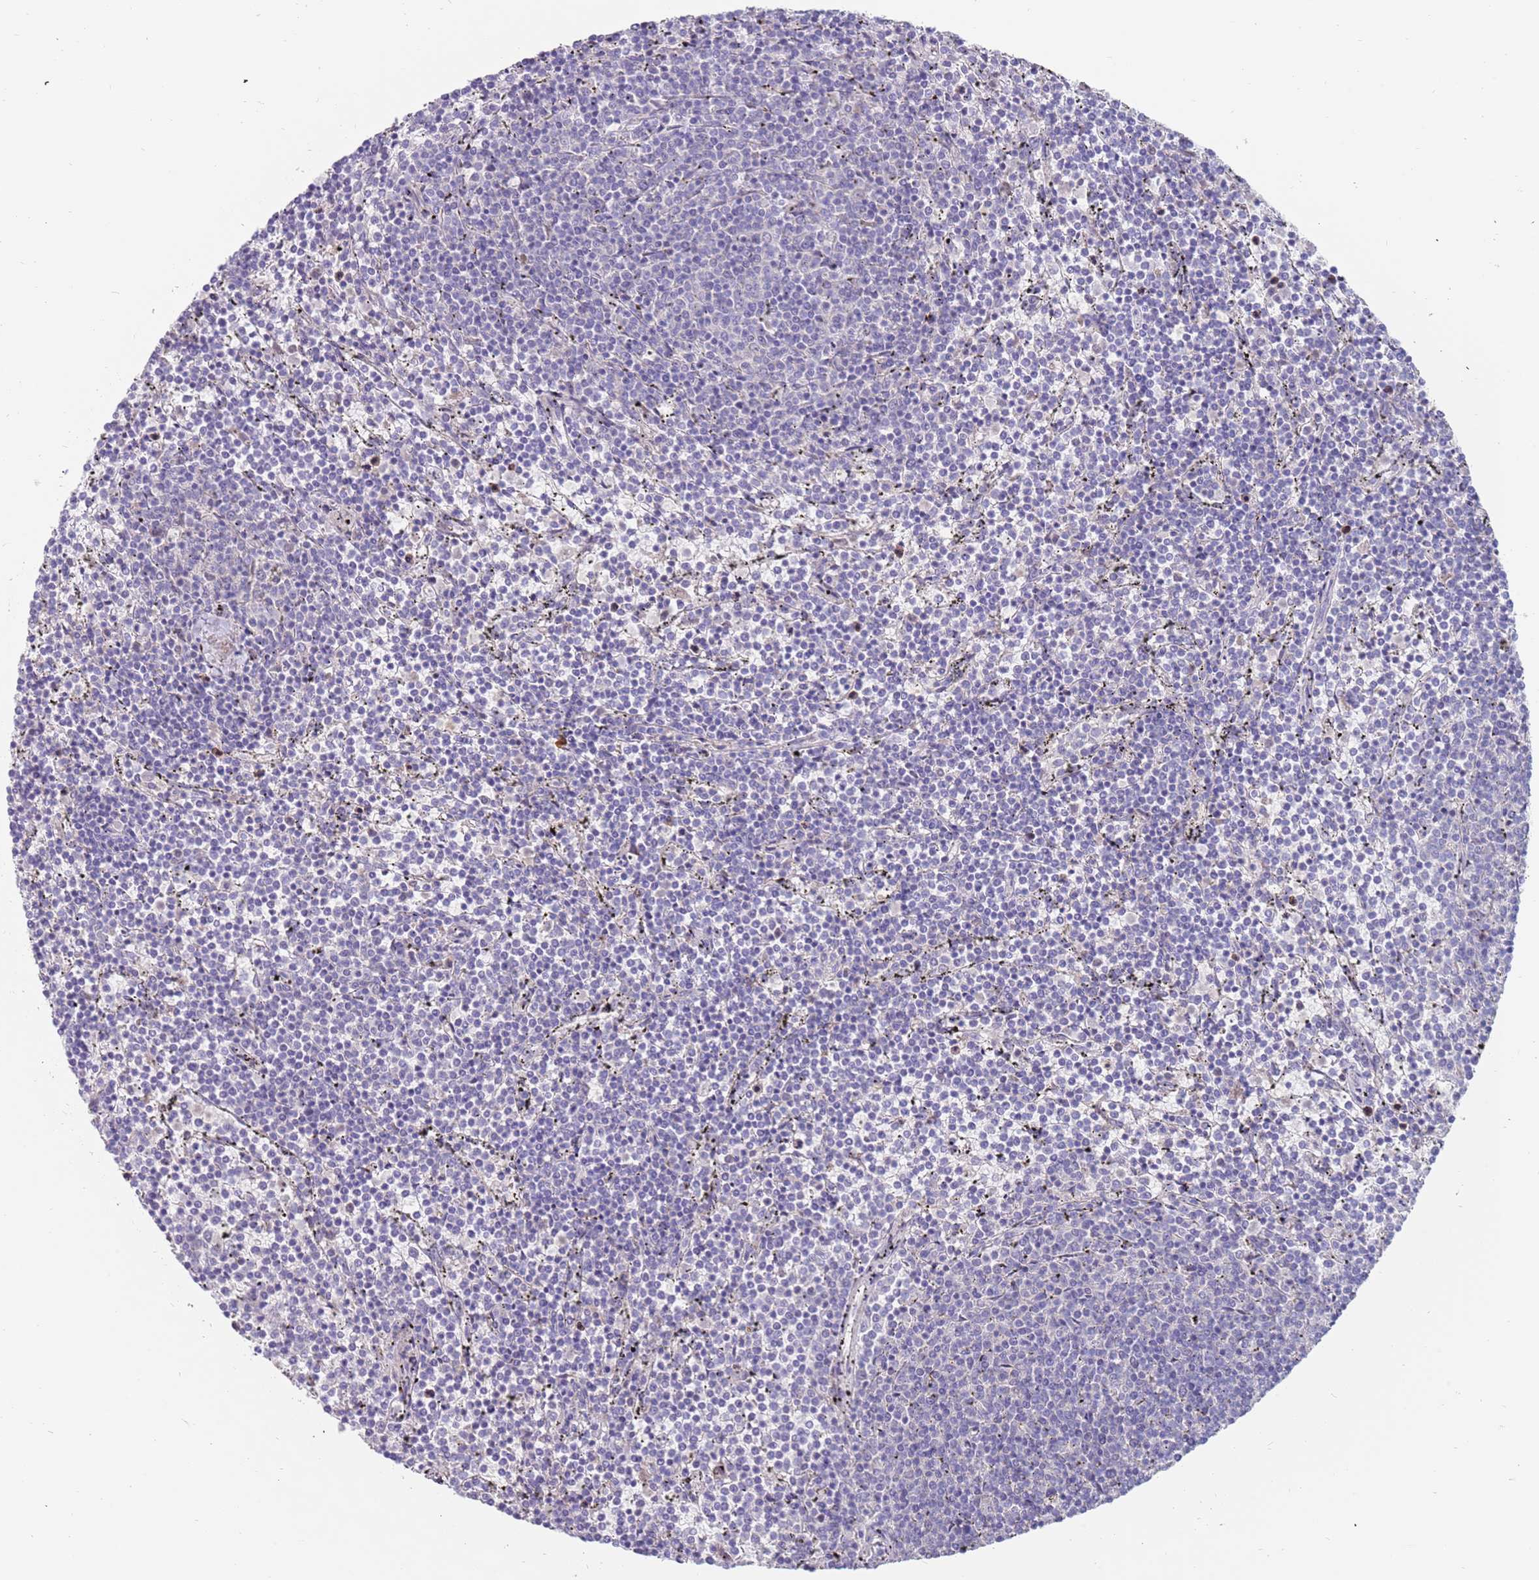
{"staining": {"intensity": "negative", "quantity": "none", "location": "none"}, "tissue": "lymphoma", "cell_type": "Tumor cells", "image_type": "cancer", "snomed": [{"axis": "morphology", "description": "Malignant lymphoma, non-Hodgkin's type, Low grade"}, {"axis": "topography", "description": "Spleen"}], "caption": "This is an immunohistochemistry photomicrograph of lymphoma. There is no expression in tumor cells.", "gene": "ZNF746", "patient": {"sex": "female", "age": 50}}